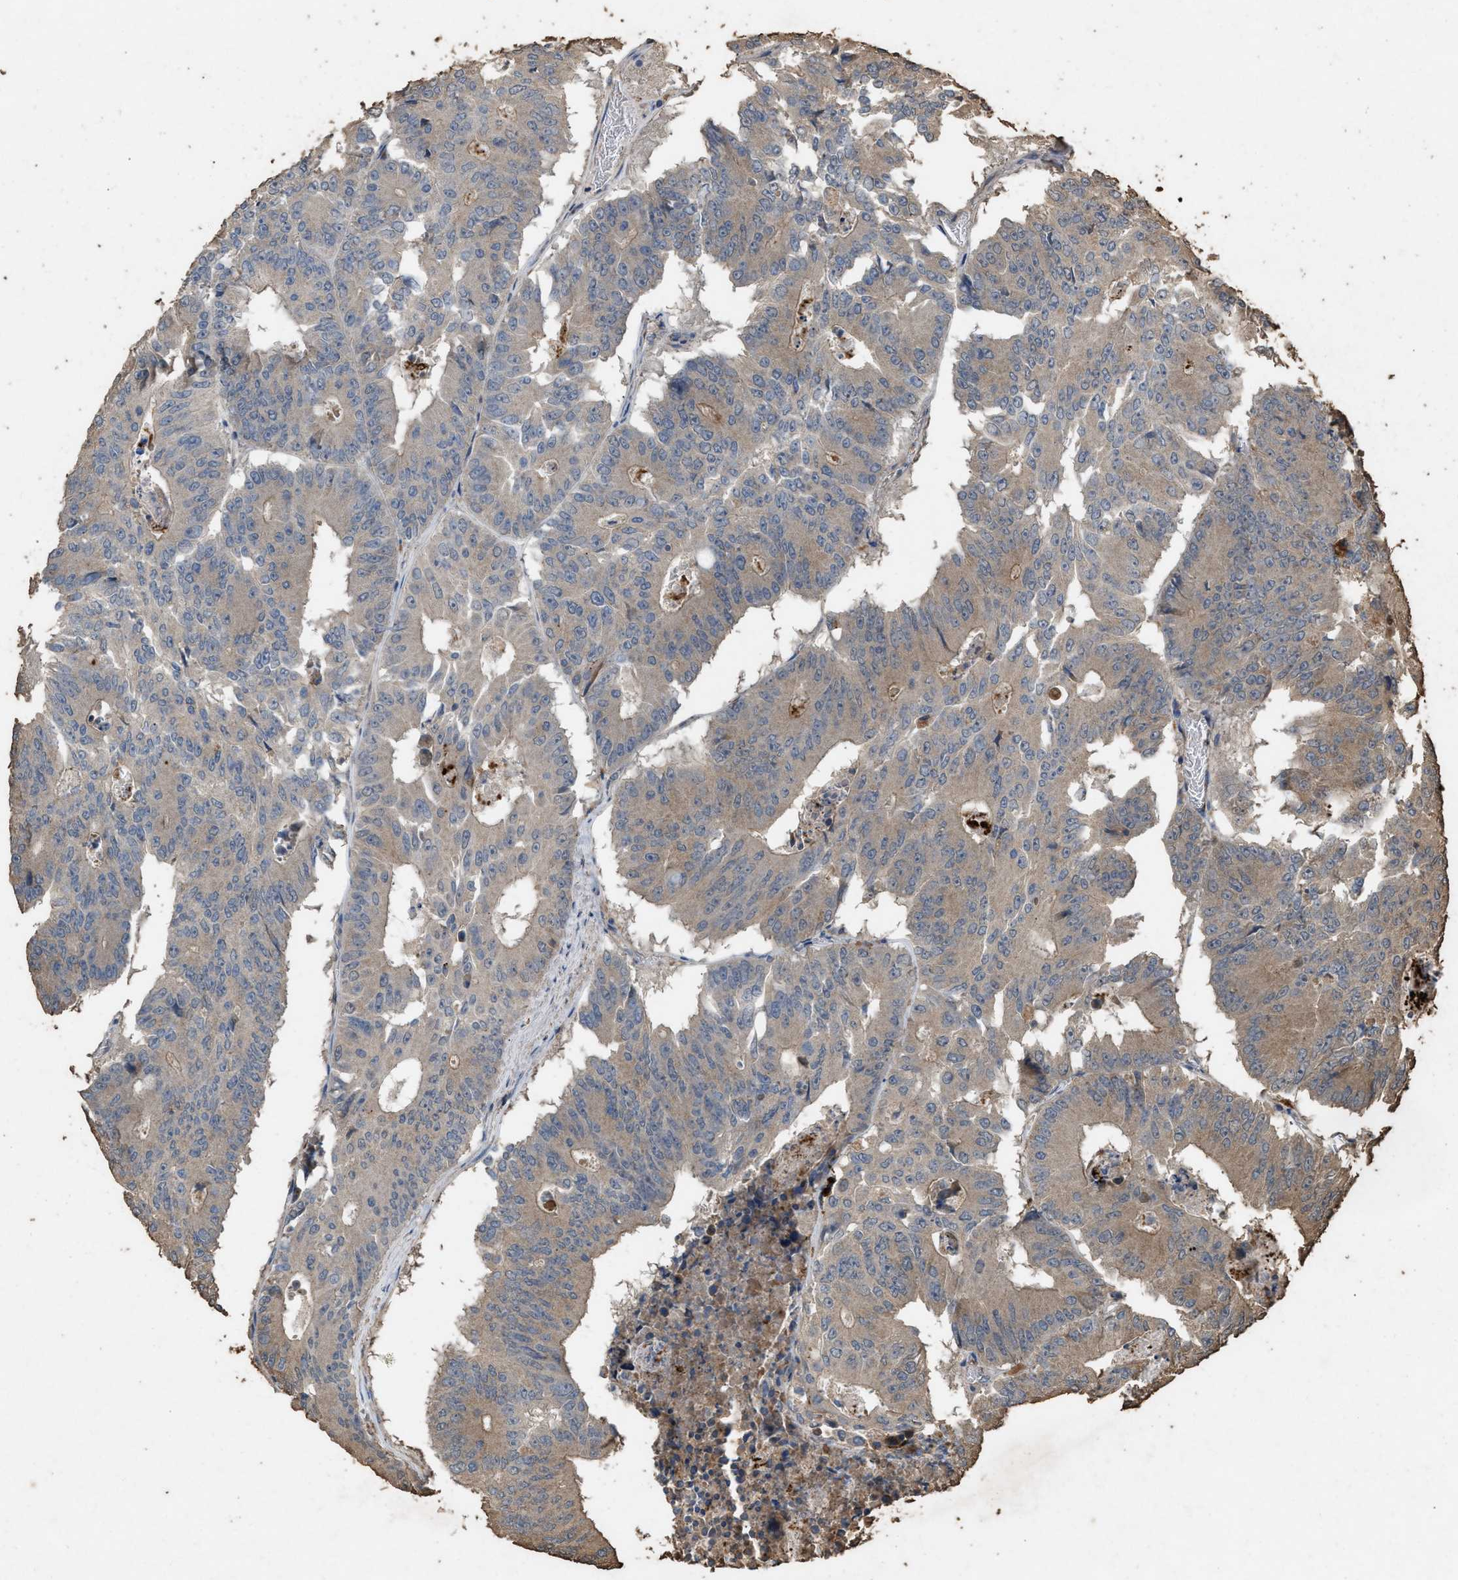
{"staining": {"intensity": "weak", "quantity": "25%-75%", "location": "cytoplasmic/membranous"}, "tissue": "colorectal cancer", "cell_type": "Tumor cells", "image_type": "cancer", "snomed": [{"axis": "morphology", "description": "Adenocarcinoma, NOS"}, {"axis": "topography", "description": "Colon"}], "caption": "Immunohistochemical staining of human colorectal cancer exhibits low levels of weak cytoplasmic/membranous protein positivity in approximately 25%-75% of tumor cells. (IHC, brightfield microscopy, high magnification).", "gene": "DCAF7", "patient": {"sex": "male", "age": 87}}